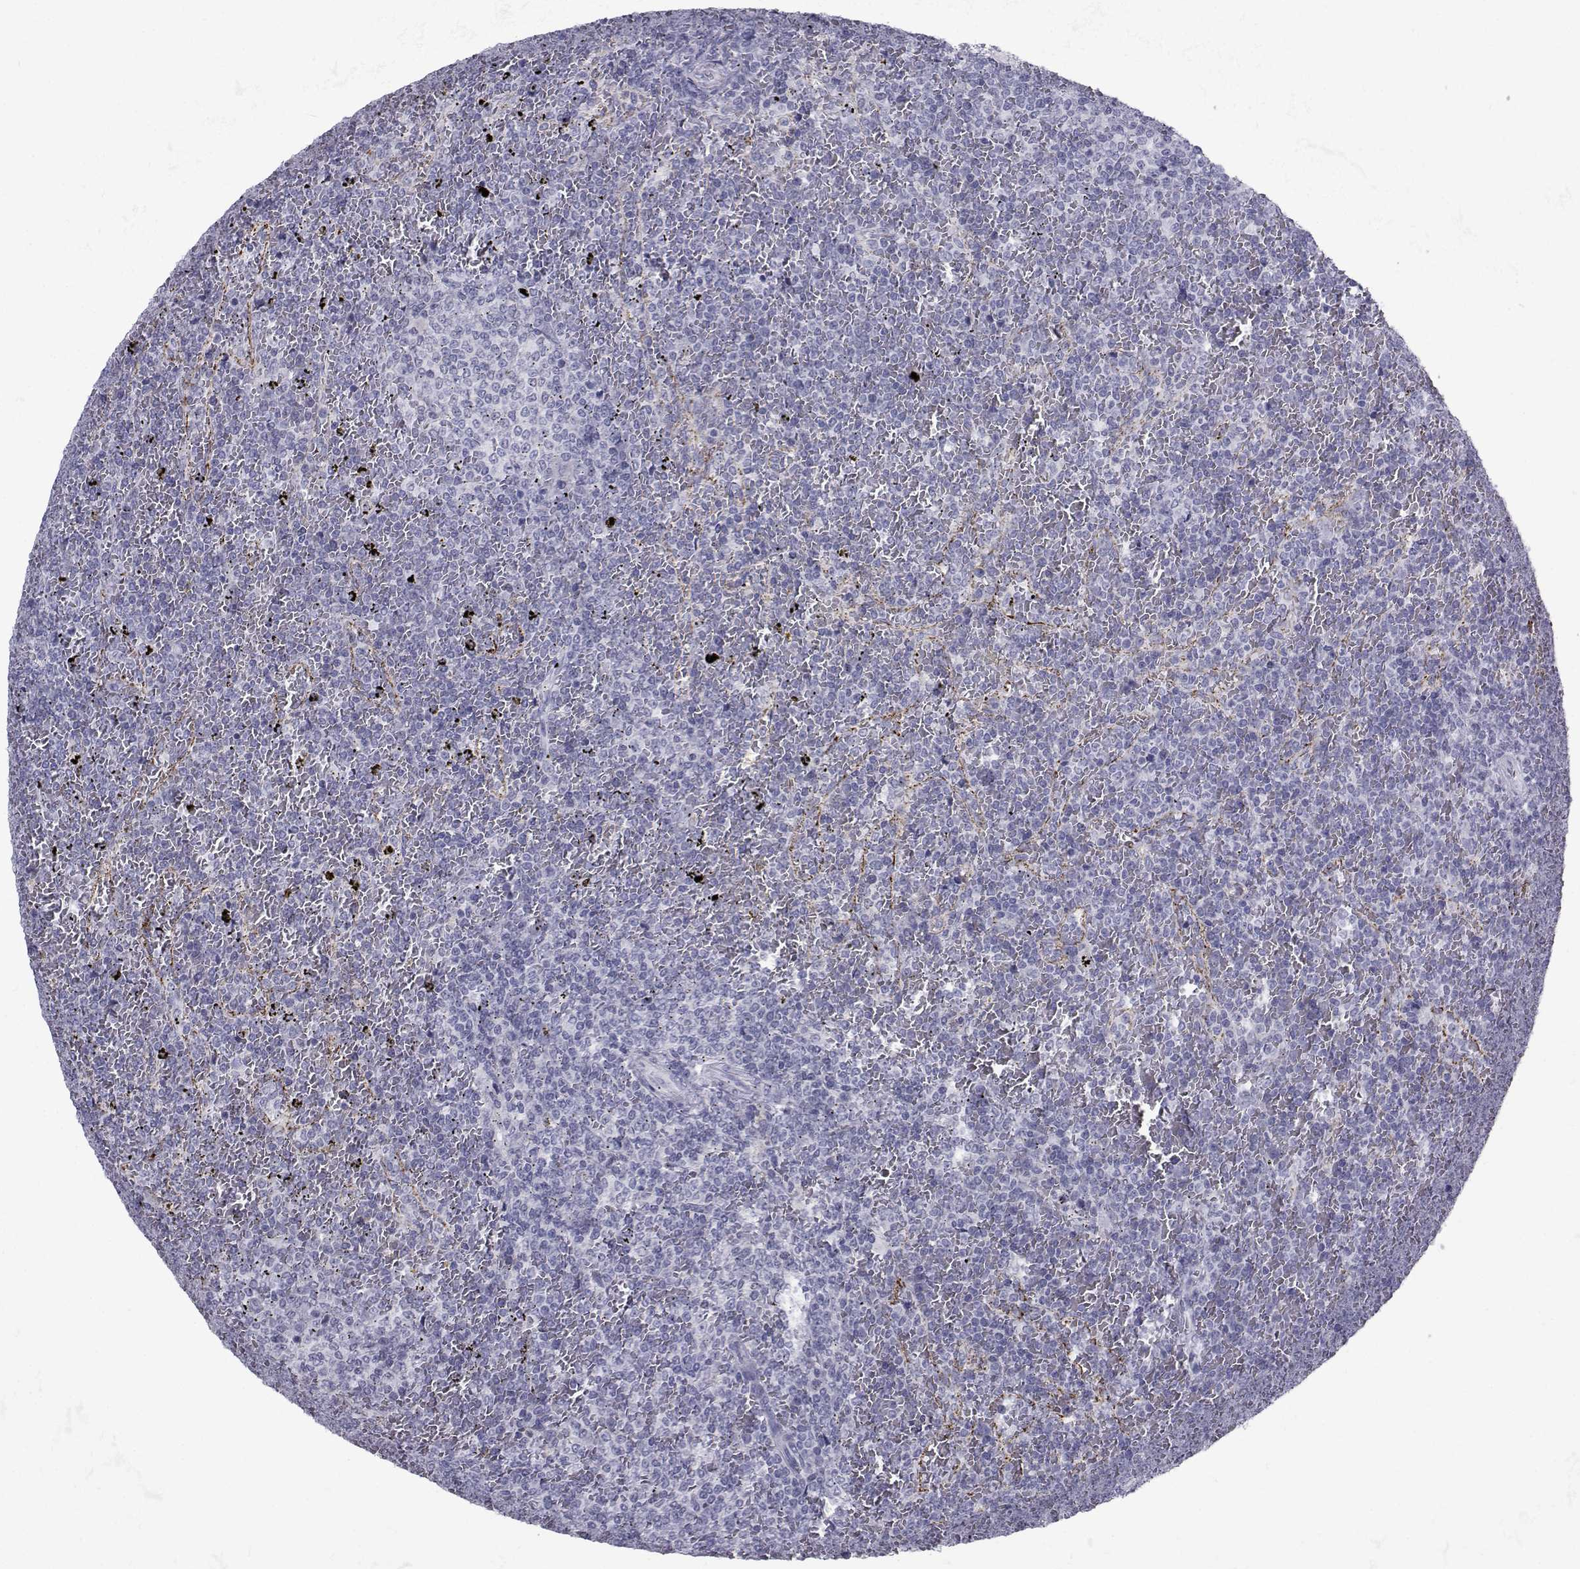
{"staining": {"intensity": "negative", "quantity": "none", "location": "none"}, "tissue": "lymphoma", "cell_type": "Tumor cells", "image_type": "cancer", "snomed": [{"axis": "morphology", "description": "Malignant lymphoma, non-Hodgkin's type, Low grade"}, {"axis": "topography", "description": "Spleen"}], "caption": "Immunohistochemistry image of neoplastic tissue: low-grade malignant lymphoma, non-Hodgkin's type stained with DAB demonstrates no significant protein staining in tumor cells. (DAB (3,3'-diaminobenzidine) immunohistochemistry (IHC) visualized using brightfield microscopy, high magnification).", "gene": "FDXR", "patient": {"sex": "female", "age": 77}}